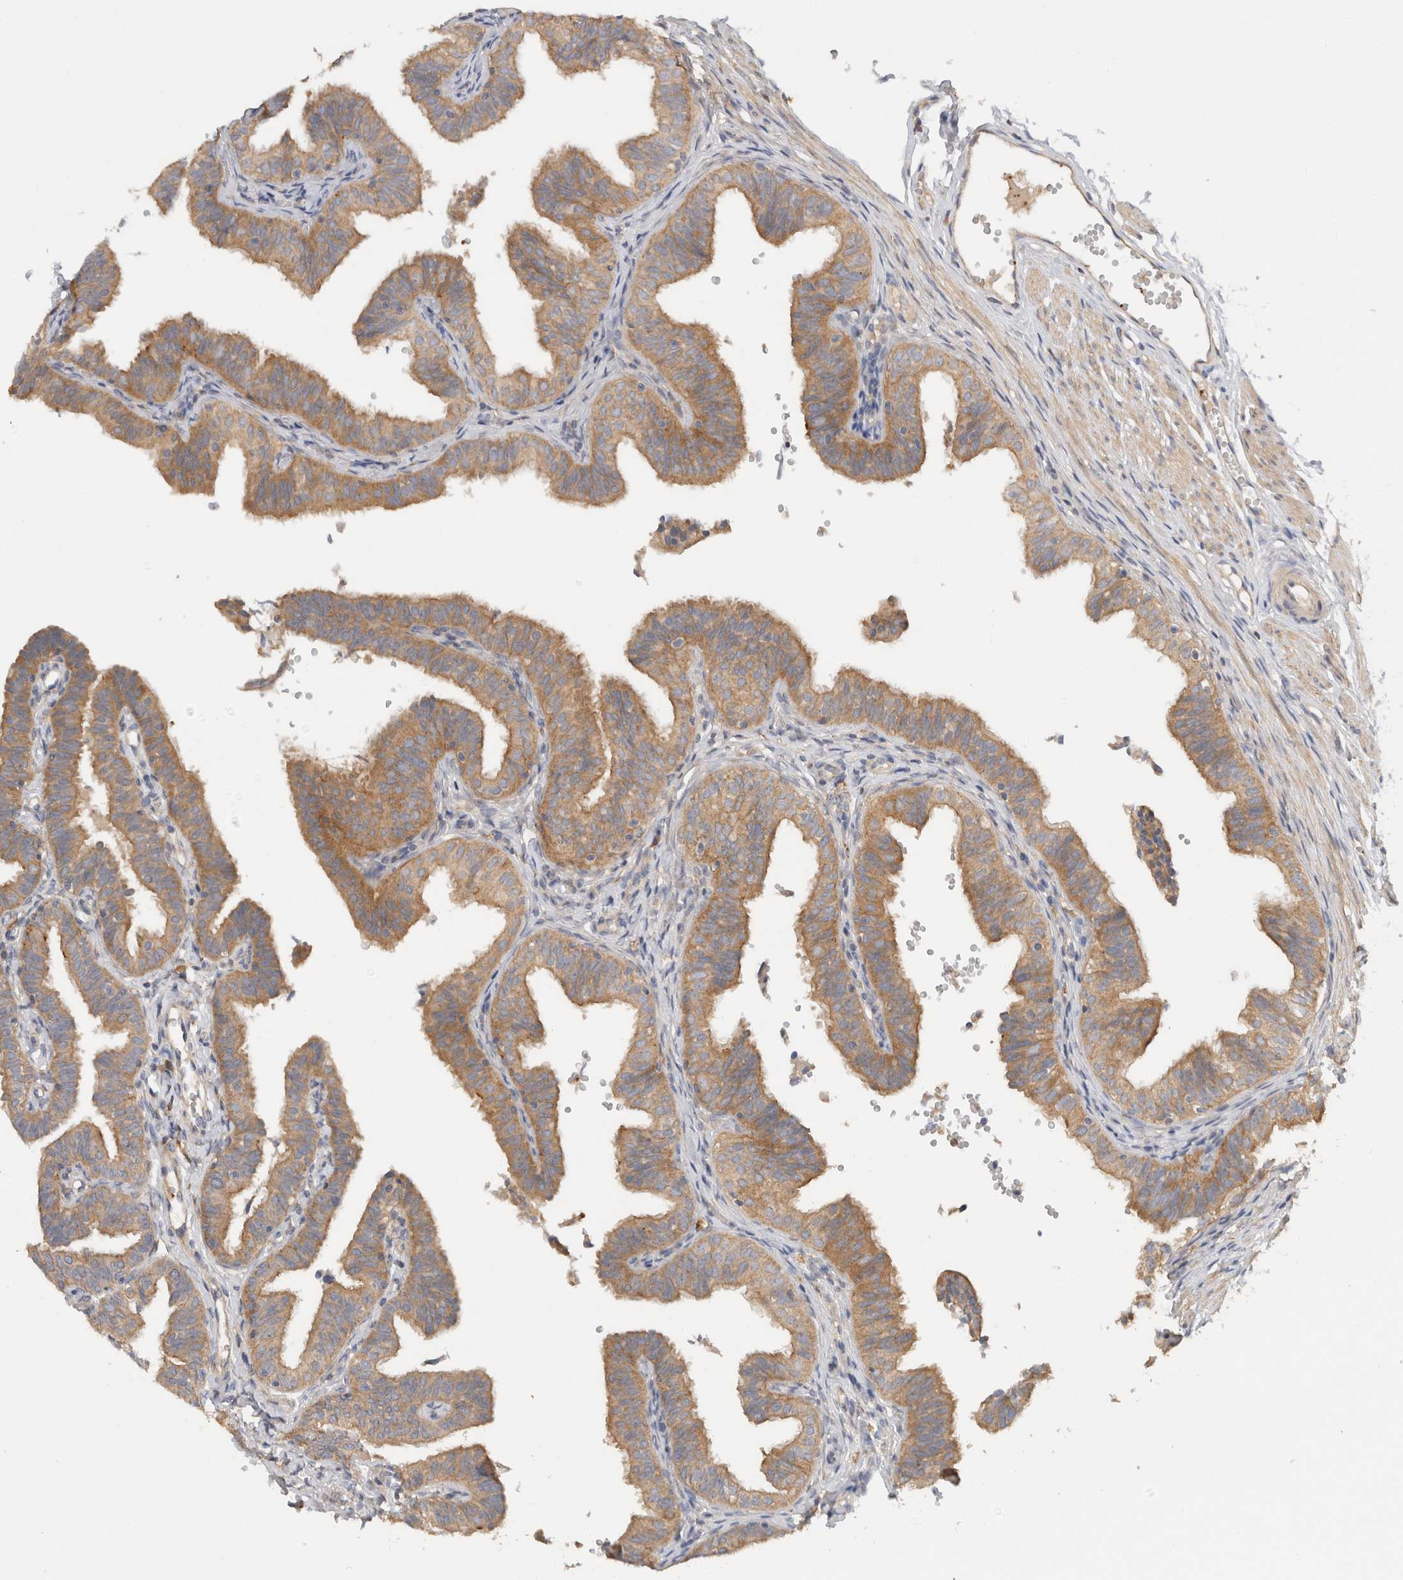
{"staining": {"intensity": "moderate", "quantity": ">75%", "location": "cytoplasmic/membranous"}, "tissue": "fallopian tube", "cell_type": "Glandular cells", "image_type": "normal", "snomed": [{"axis": "morphology", "description": "Normal tissue, NOS"}, {"axis": "topography", "description": "Fallopian tube"}], "caption": "Protein expression analysis of normal fallopian tube shows moderate cytoplasmic/membranous expression in approximately >75% of glandular cells. (DAB = brown stain, brightfield microscopy at high magnification).", "gene": "C8orf44", "patient": {"sex": "female", "age": 35}}